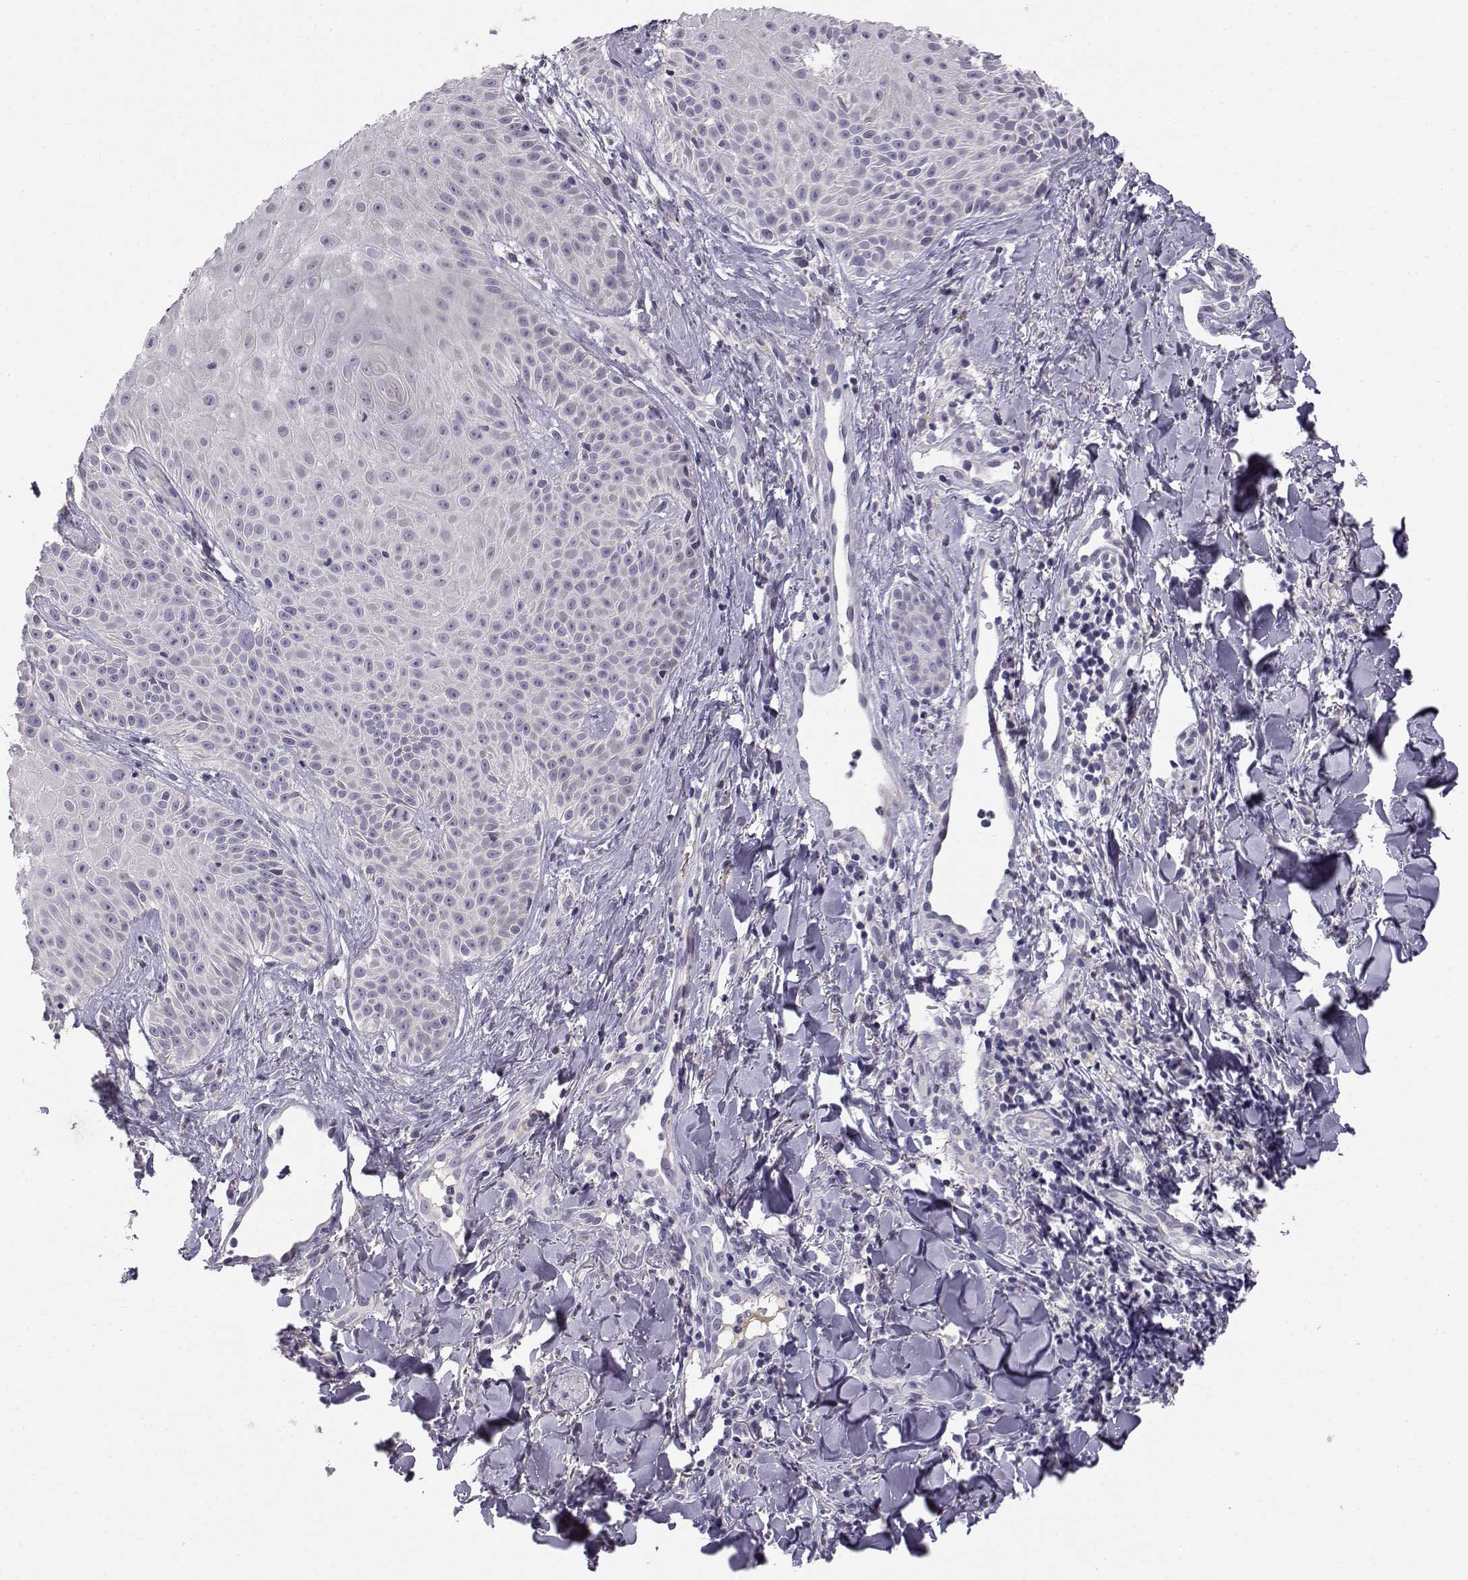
{"staining": {"intensity": "negative", "quantity": "none", "location": "none"}, "tissue": "melanoma", "cell_type": "Tumor cells", "image_type": "cancer", "snomed": [{"axis": "morphology", "description": "Malignant melanoma, NOS"}, {"axis": "topography", "description": "Skin"}], "caption": "DAB immunohistochemical staining of human melanoma demonstrates no significant expression in tumor cells.", "gene": "ACSL6", "patient": {"sex": "male", "age": 67}}